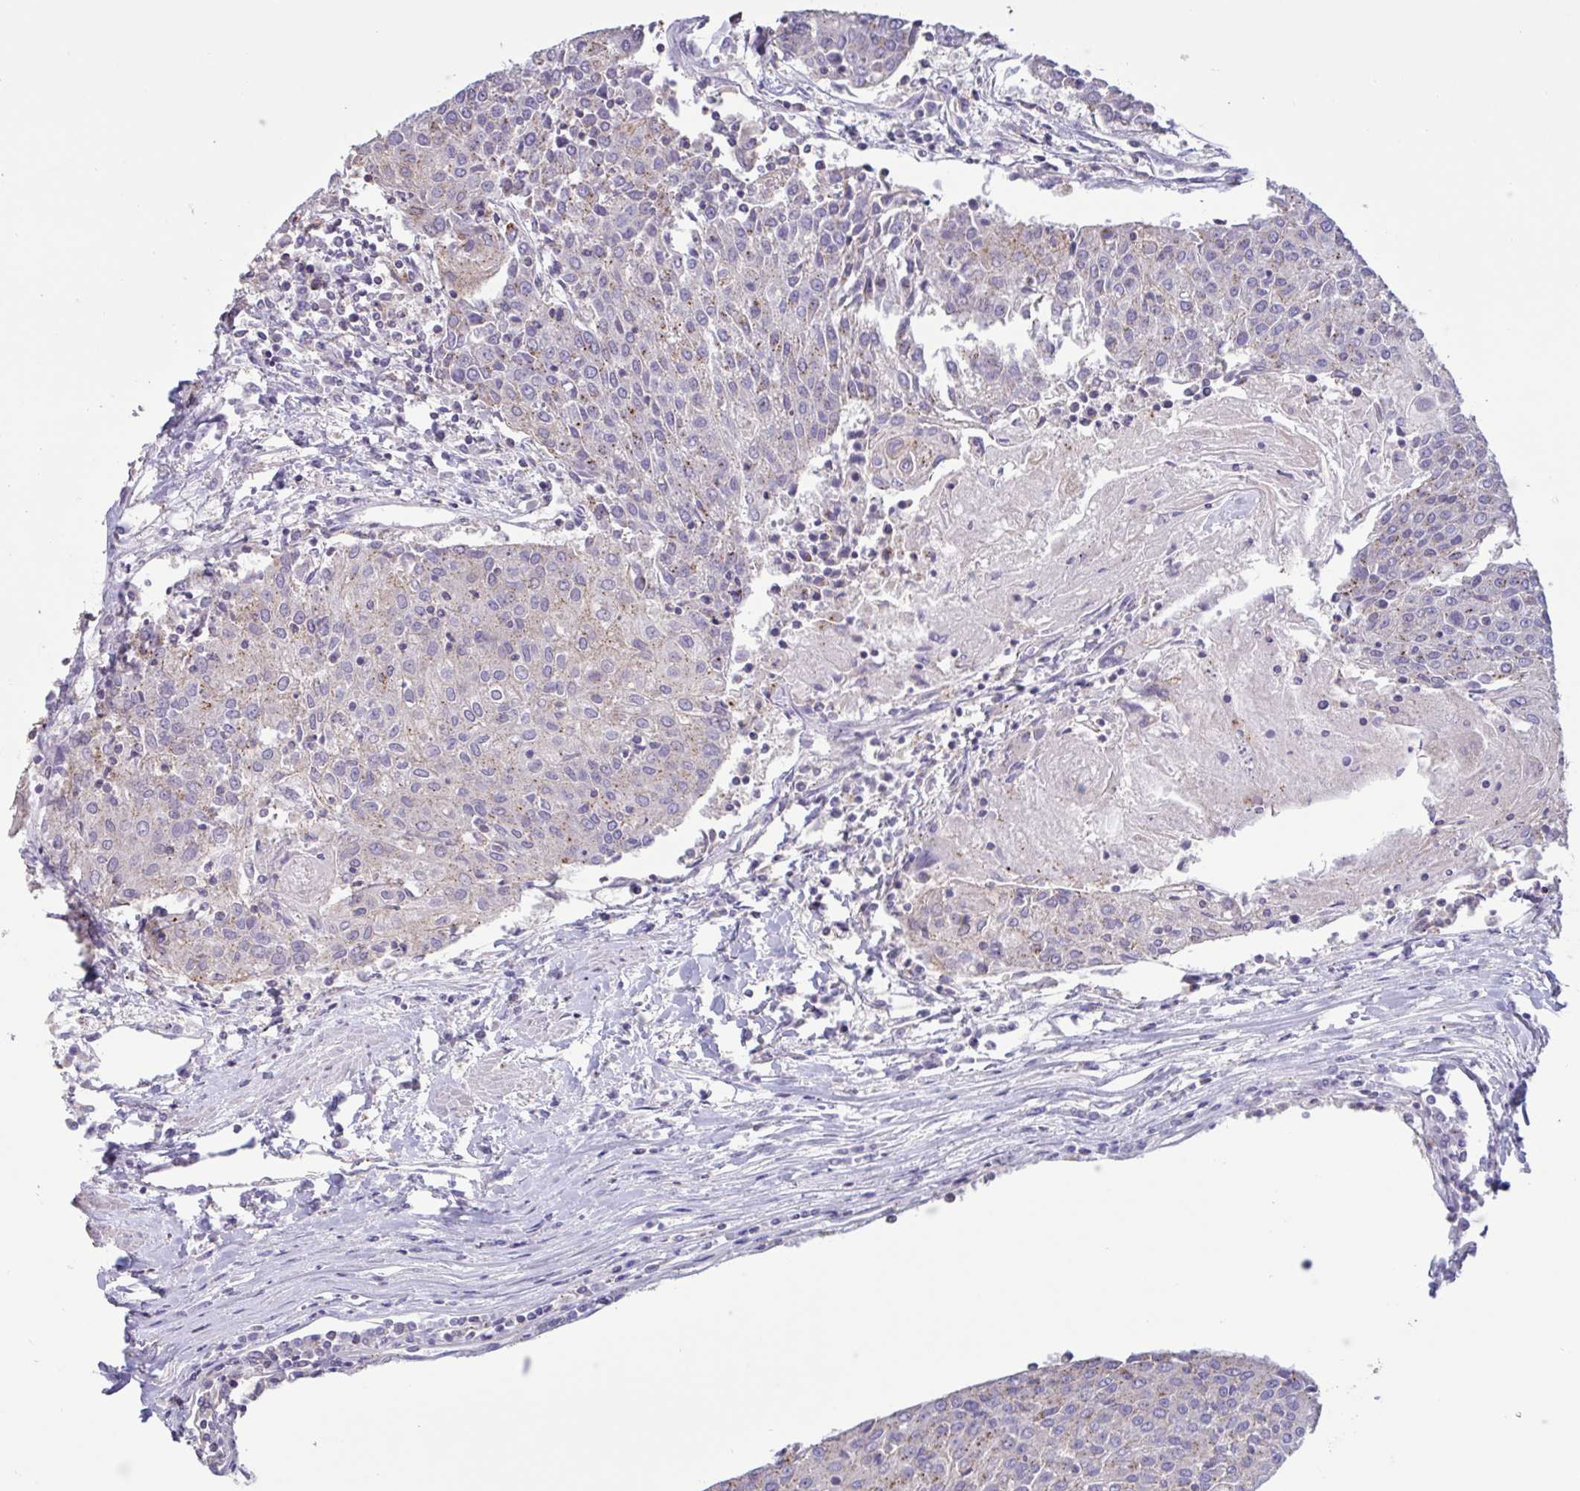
{"staining": {"intensity": "negative", "quantity": "none", "location": "none"}, "tissue": "urothelial cancer", "cell_type": "Tumor cells", "image_type": "cancer", "snomed": [{"axis": "morphology", "description": "Urothelial carcinoma, High grade"}, {"axis": "topography", "description": "Urinary bladder"}], "caption": "Tumor cells are negative for protein expression in human urothelial cancer.", "gene": "CHMP5", "patient": {"sex": "female", "age": 85}}